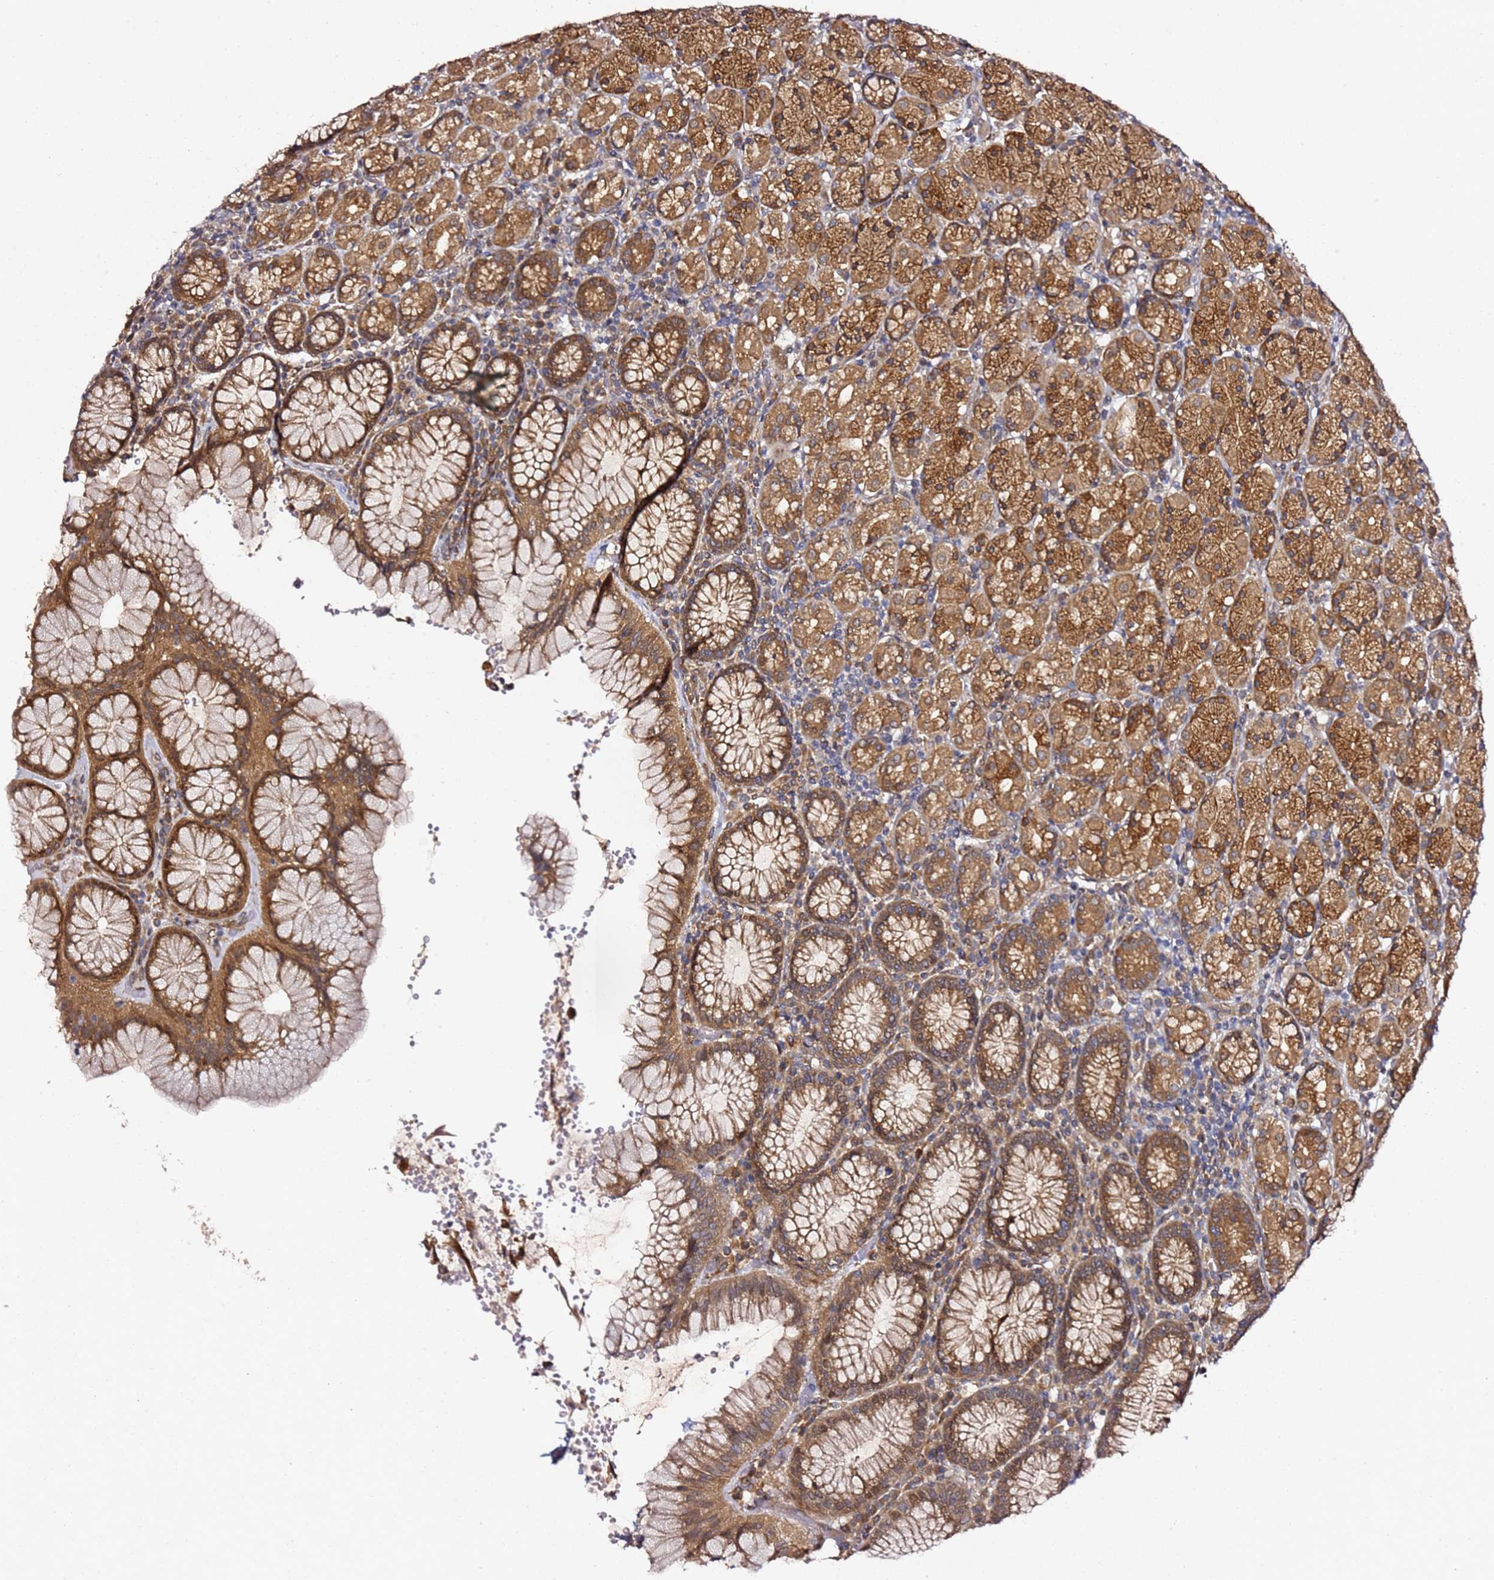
{"staining": {"intensity": "moderate", "quantity": ">75%", "location": "cytoplasmic/membranous"}, "tissue": "stomach", "cell_type": "Glandular cells", "image_type": "normal", "snomed": [{"axis": "morphology", "description": "Normal tissue, NOS"}, {"axis": "topography", "description": "Stomach, upper"}, {"axis": "topography", "description": "Stomach"}], "caption": "A photomicrograph of stomach stained for a protein shows moderate cytoplasmic/membranous brown staining in glandular cells. The staining was performed using DAB (3,3'-diaminobenzidine) to visualize the protein expression in brown, while the nuclei were stained in blue with hematoxylin (Magnification: 20x).", "gene": "PRKAB2", "patient": {"sex": "male", "age": 62}}